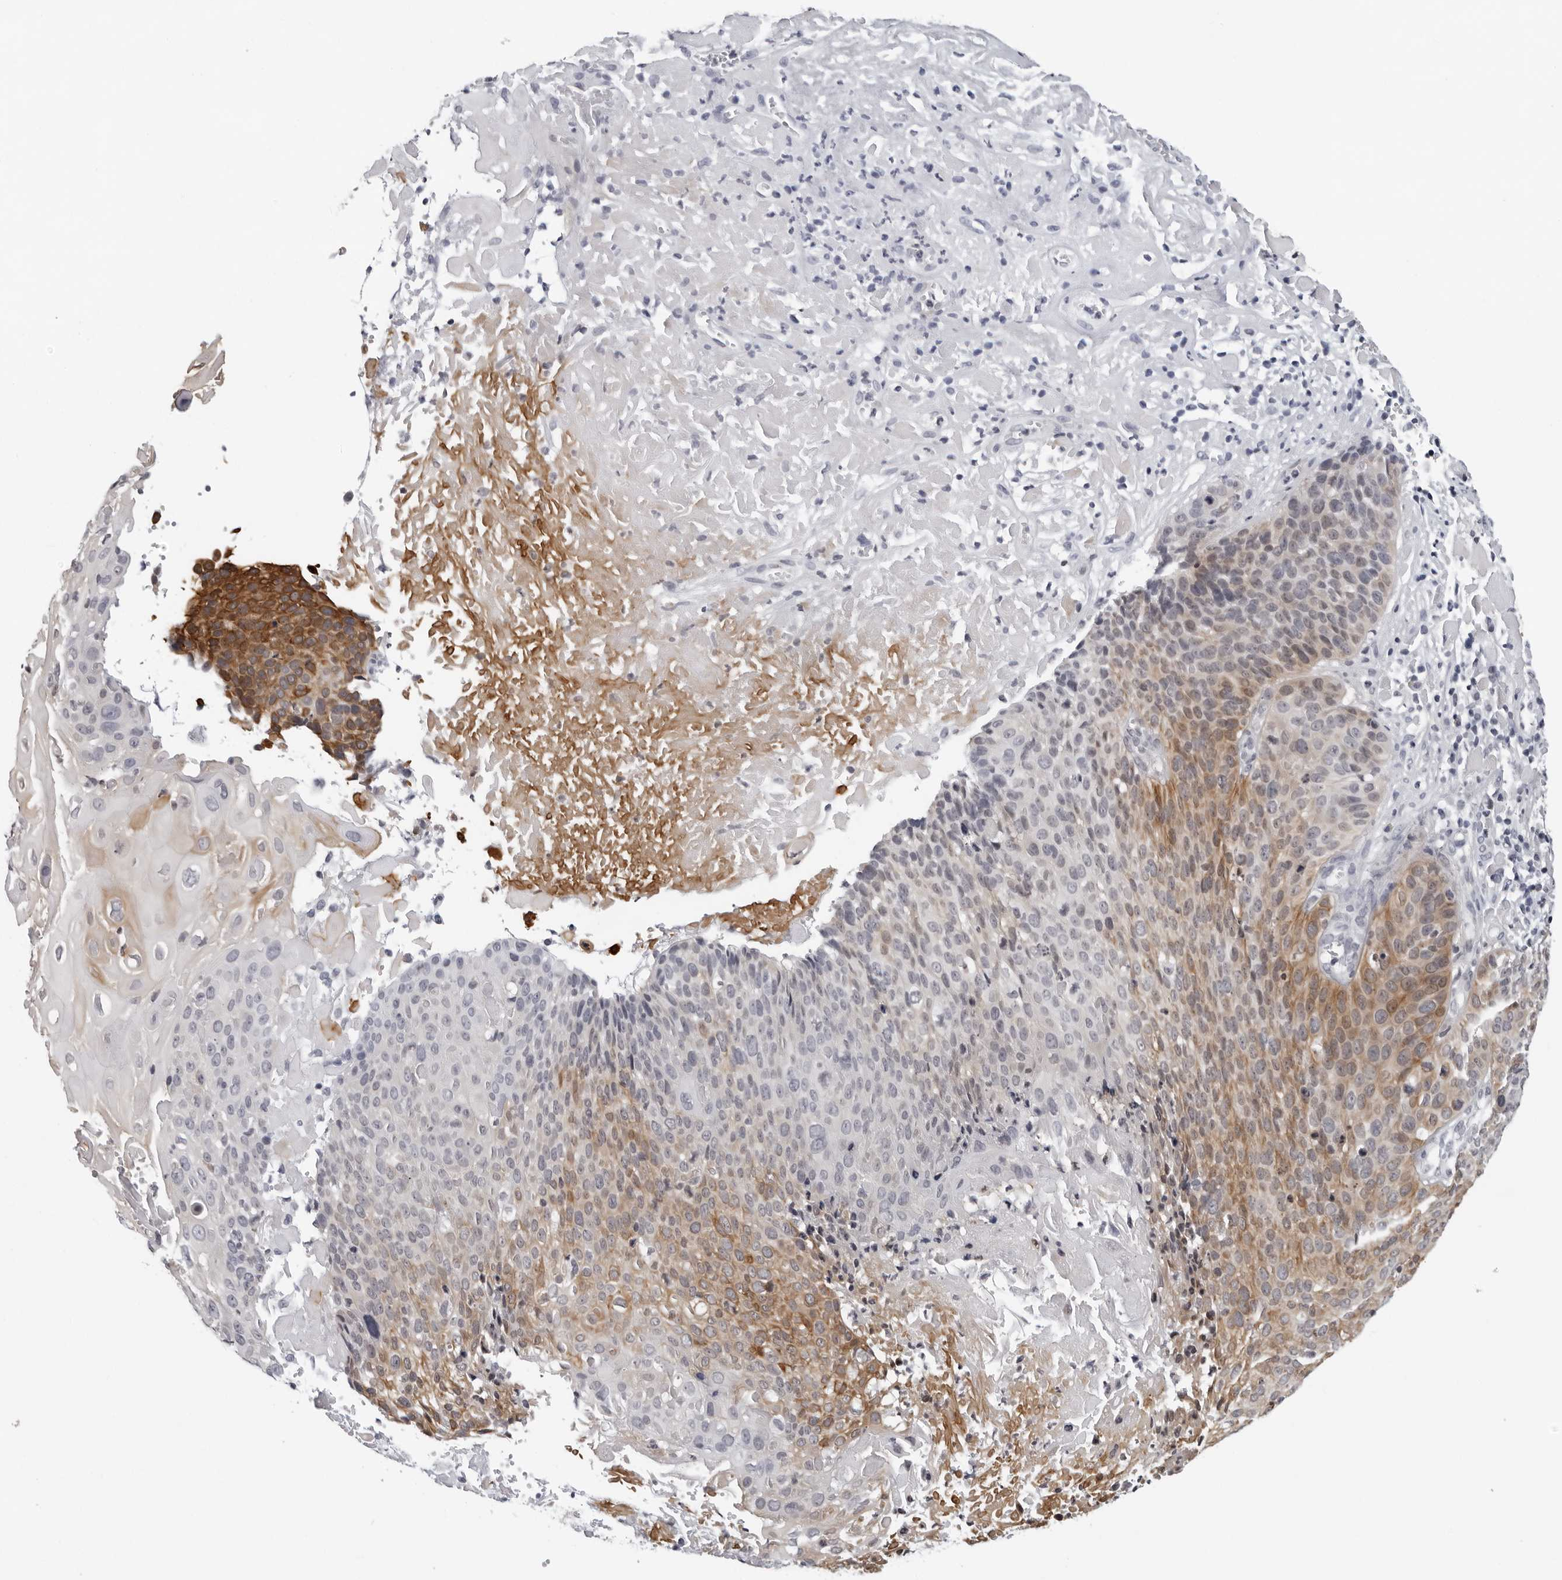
{"staining": {"intensity": "strong", "quantity": "25%-75%", "location": "cytoplasmic/membranous"}, "tissue": "cervical cancer", "cell_type": "Tumor cells", "image_type": "cancer", "snomed": [{"axis": "morphology", "description": "Squamous cell carcinoma, NOS"}, {"axis": "topography", "description": "Cervix"}], "caption": "Immunohistochemistry staining of cervical squamous cell carcinoma, which exhibits high levels of strong cytoplasmic/membranous expression in approximately 25%-75% of tumor cells indicating strong cytoplasmic/membranous protein expression. The staining was performed using DAB (brown) for protein detection and nuclei were counterstained in hematoxylin (blue).", "gene": "CCDC28B", "patient": {"sex": "female", "age": 74}}